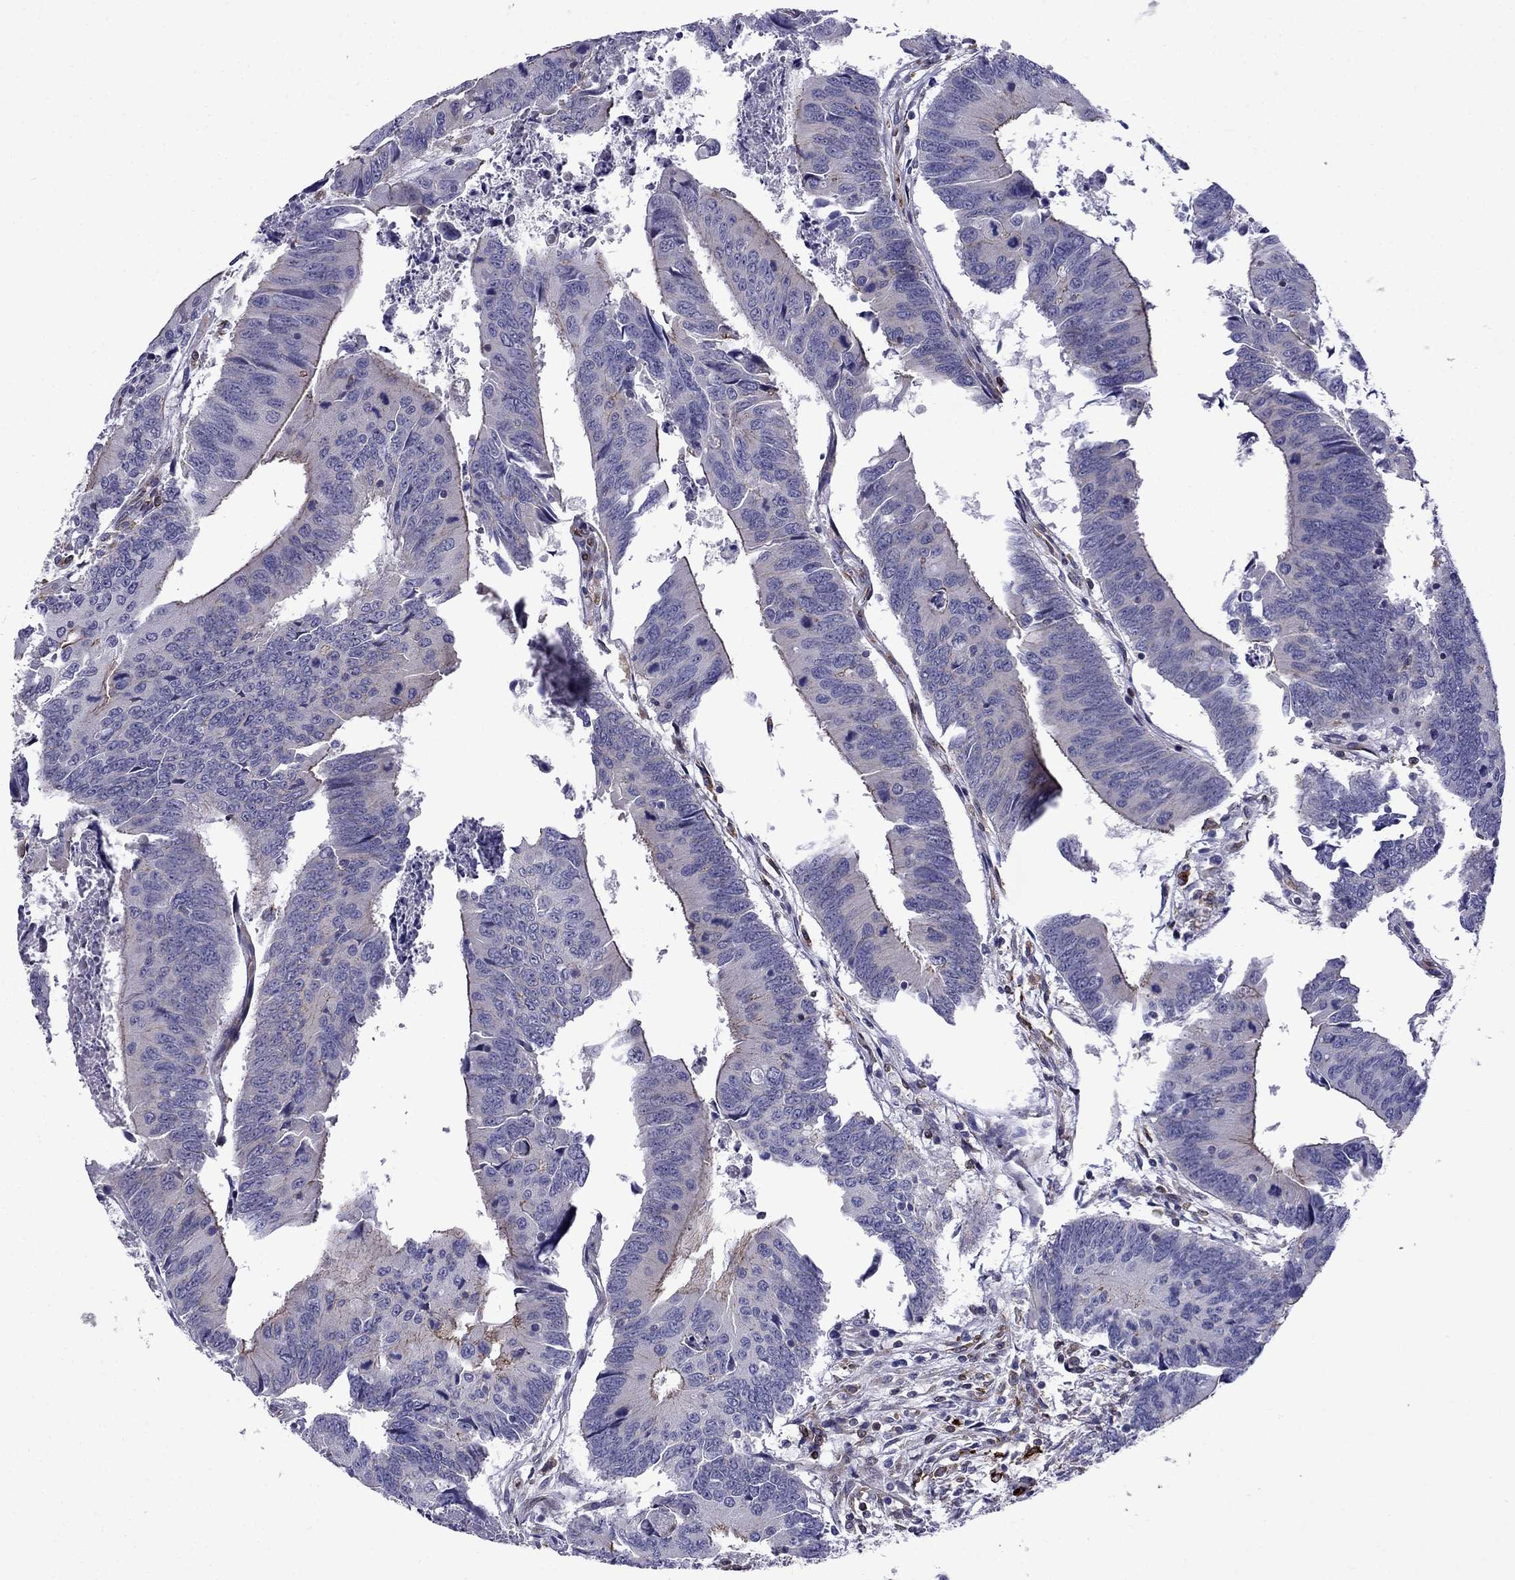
{"staining": {"intensity": "negative", "quantity": "none", "location": "none"}, "tissue": "colorectal cancer", "cell_type": "Tumor cells", "image_type": "cancer", "snomed": [{"axis": "morphology", "description": "Adenocarcinoma, NOS"}, {"axis": "topography", "description": "Rectum"}], "caption": "An immunohistochemistry (IHC) micrograph of adenocarcinoma (colorectal) is shown. There is no staining in tumor cells of adenocarcinoma (colorectal).", "gene": "GNAL", "patient": {"sex": "male", "age": 67}}